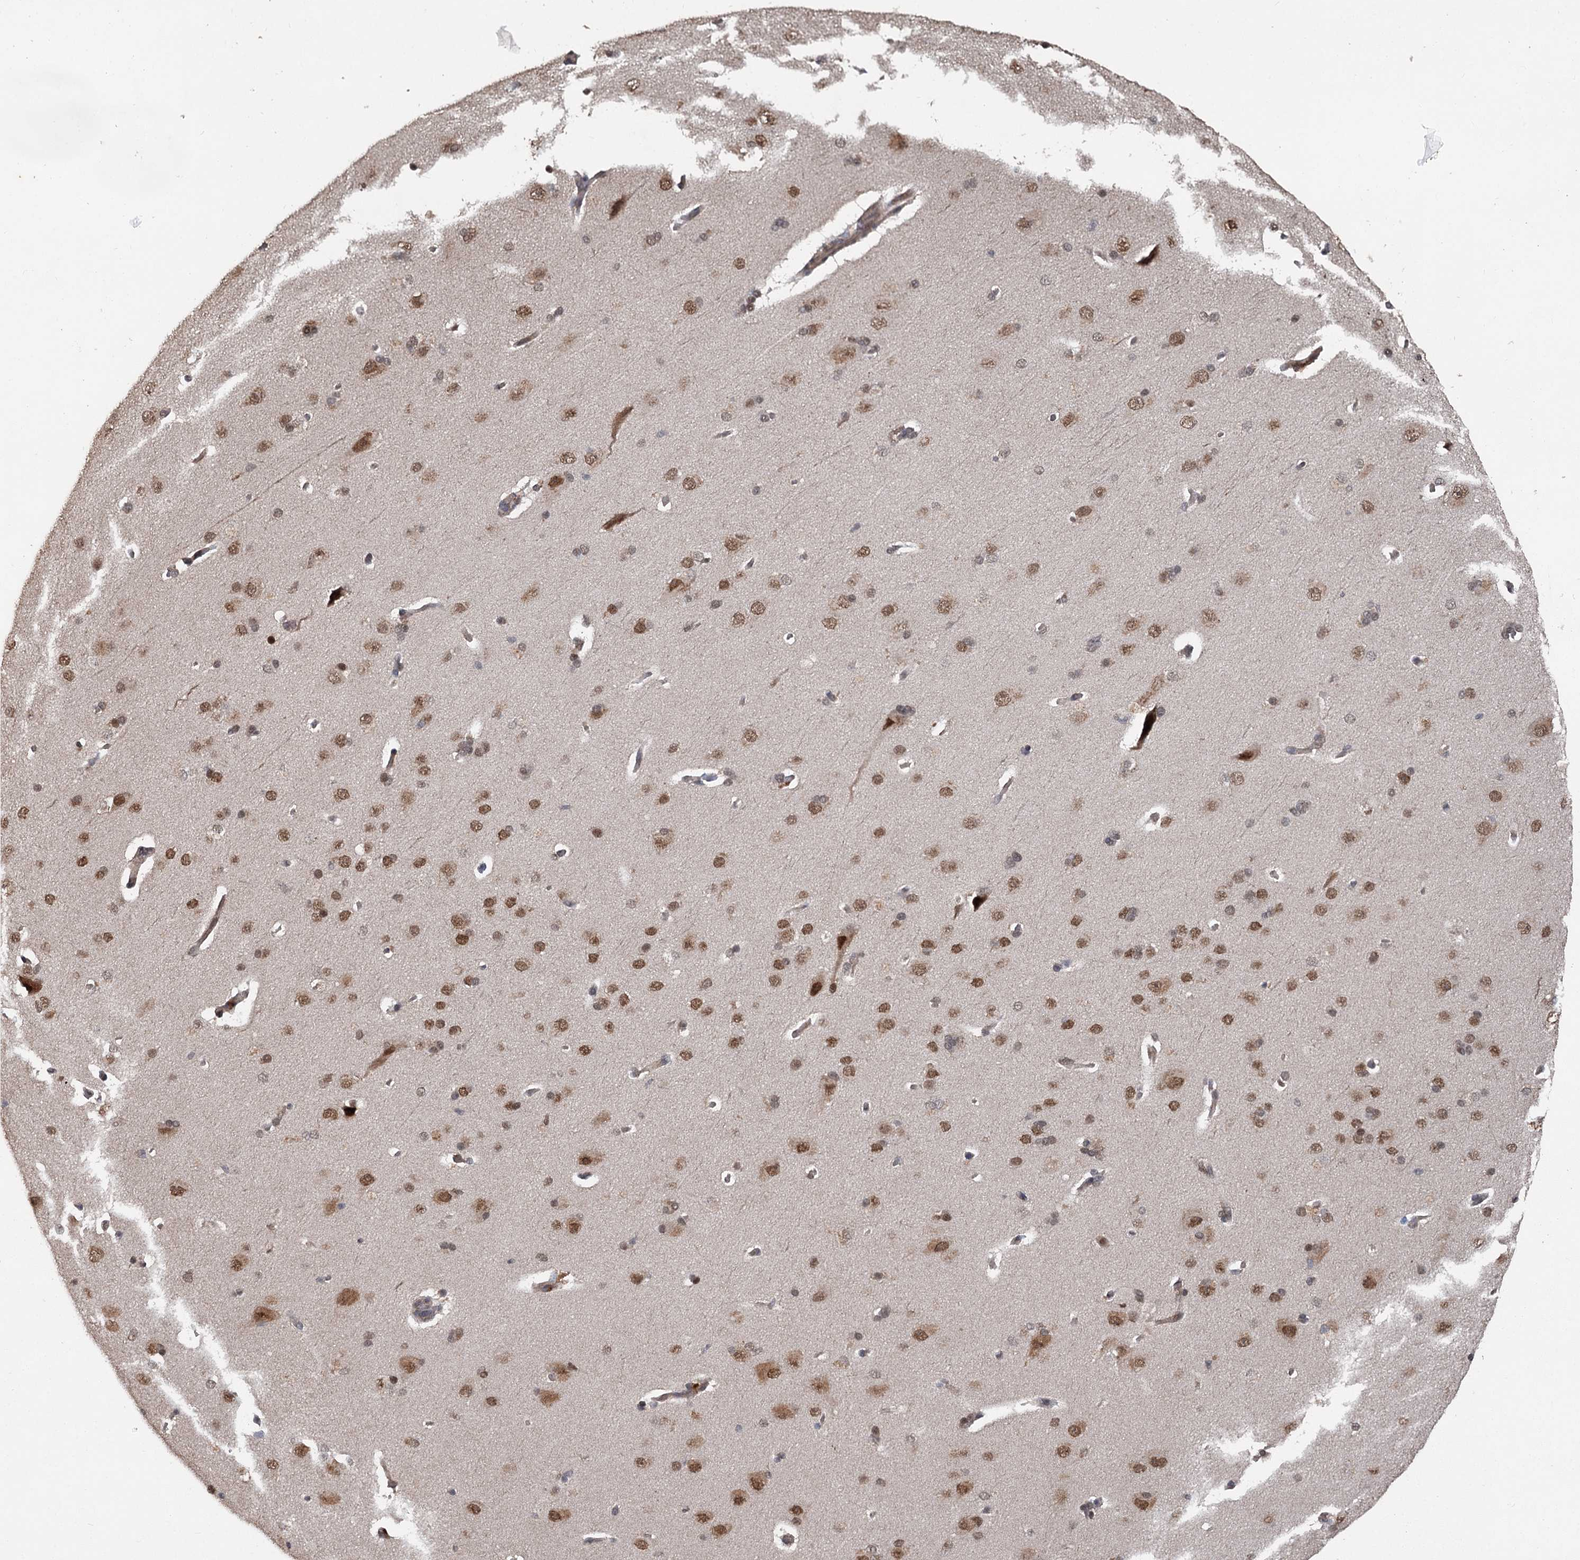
{"staining": {"intensity": "weak", "quantity": ">75%", "location": "cytoplasmic/membranous"}, "tissue": "cerebral cortex", "cell_type": "Endothelial cells", "image_type": "normal", "snomed": [{"axis": "morphology", "description": "Normal tissue, NOS"}, {"axis": "topography", "description": "Cerebral cortex"}], "caption": "Immunohistochemical staining of benign cerebral cortex reveals low levels of weak cytoplasmic/membranous staining in approximately >75% of endothelial cells. Using DAB (3,3'-diaminobenzidine) (brown) and hematoxylin (blue) stains, captured at high magnification using brightfield microscopy.", "gene": "MYG1", "patient": {"sex": "male", "age": 62}}